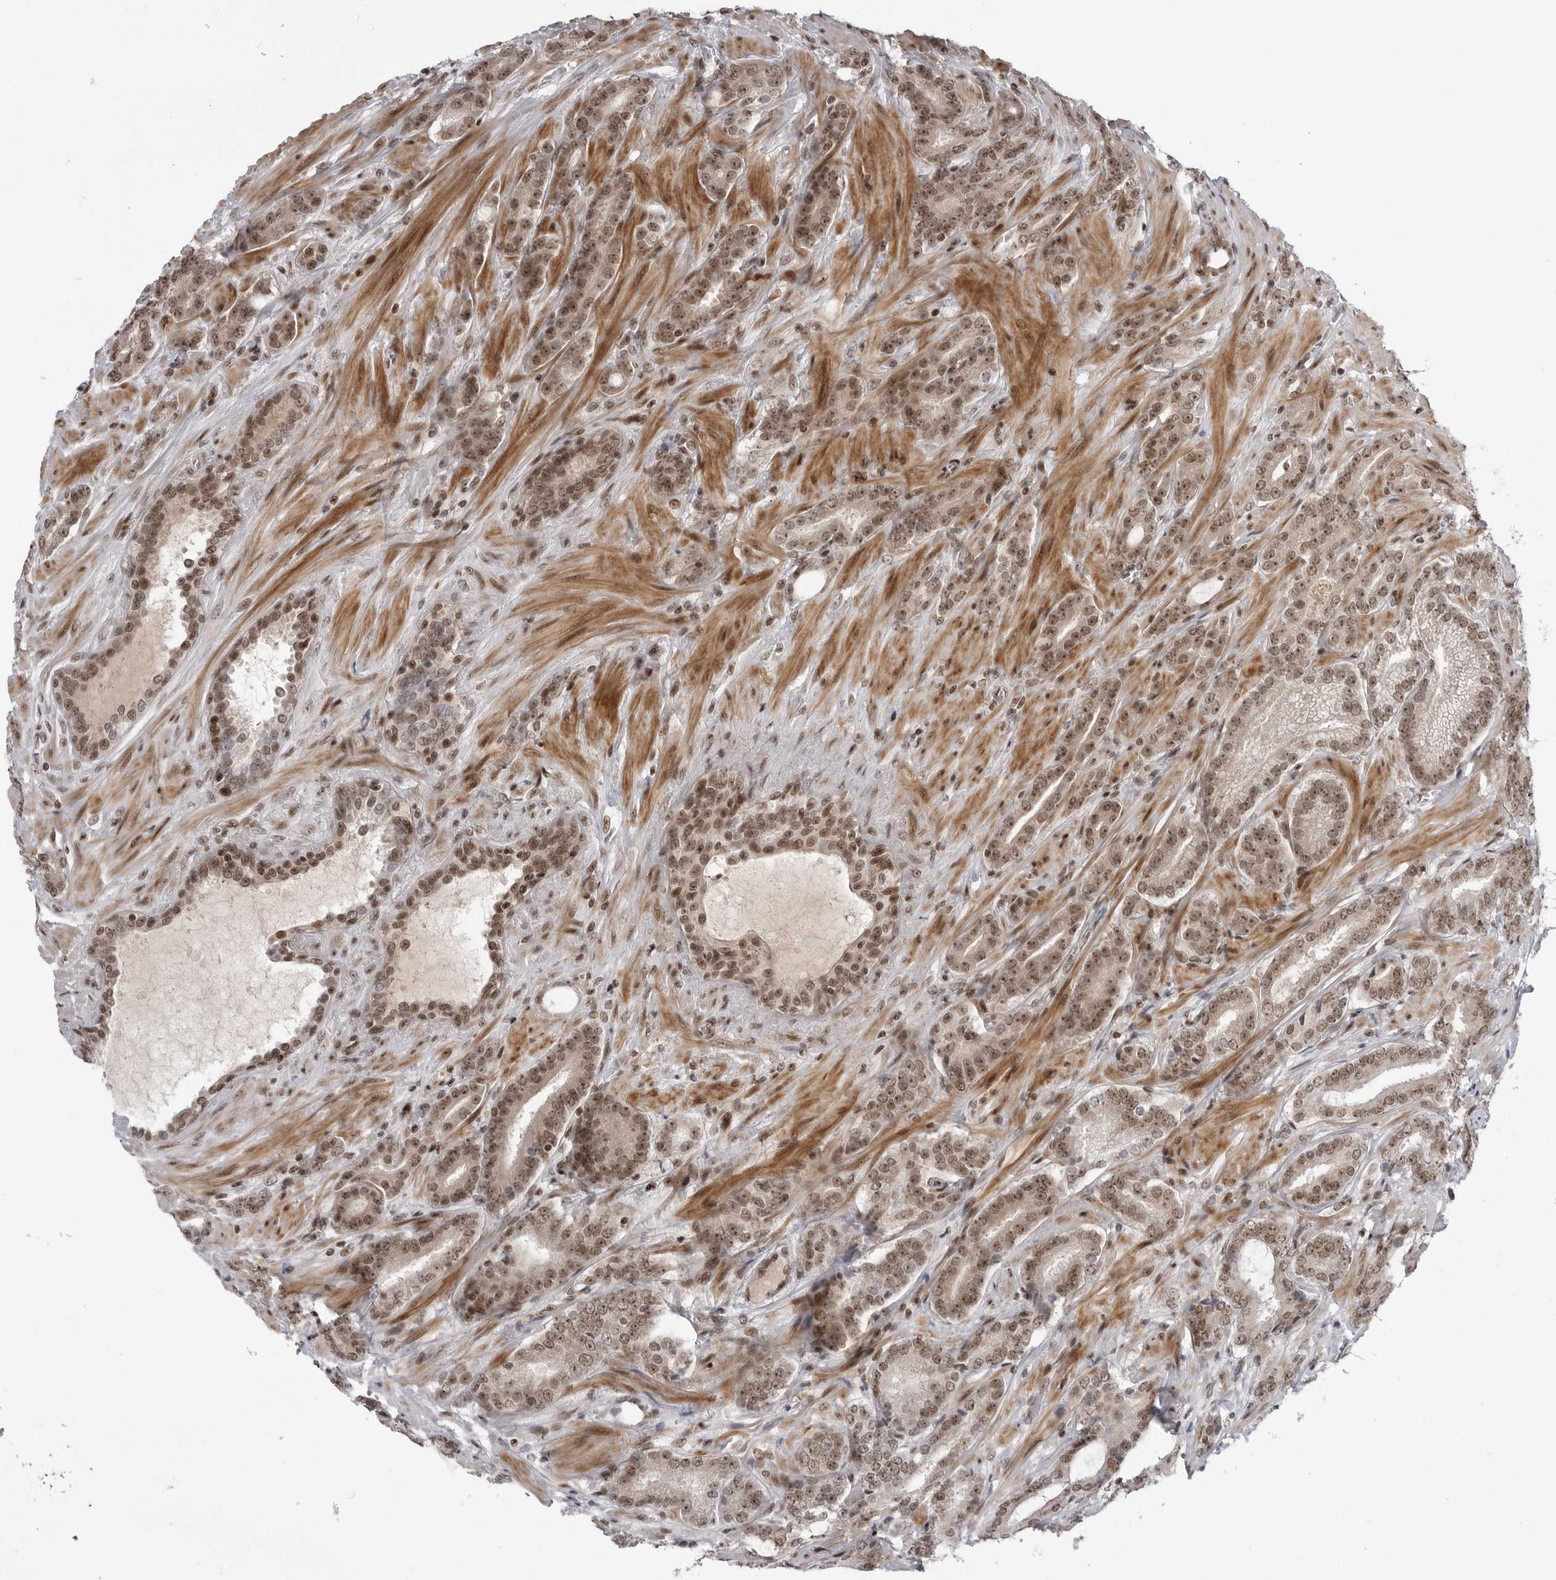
{"staining": {"intensity": "moderate", "quantity": ">75%", "location": "nuclear"}, "tissue": "prostate cancer", "cell_type": "Tumor cells", "image_type": "cancer", "snomed": [{"axis": "morphology", "description": "Adenocarcinoma, High grade"}, {"axis": "topography", "description": "Prostate"}], "caption": "A photomicrograph showing moderate nuclear positivity in about >75% of tumor cells in adenocarcinoma (high-grade) (prostate), as visualized by brown immunohistochemical staining.", "gene": "TRIM66", "patient": {"sex": "male", "age": 73}}